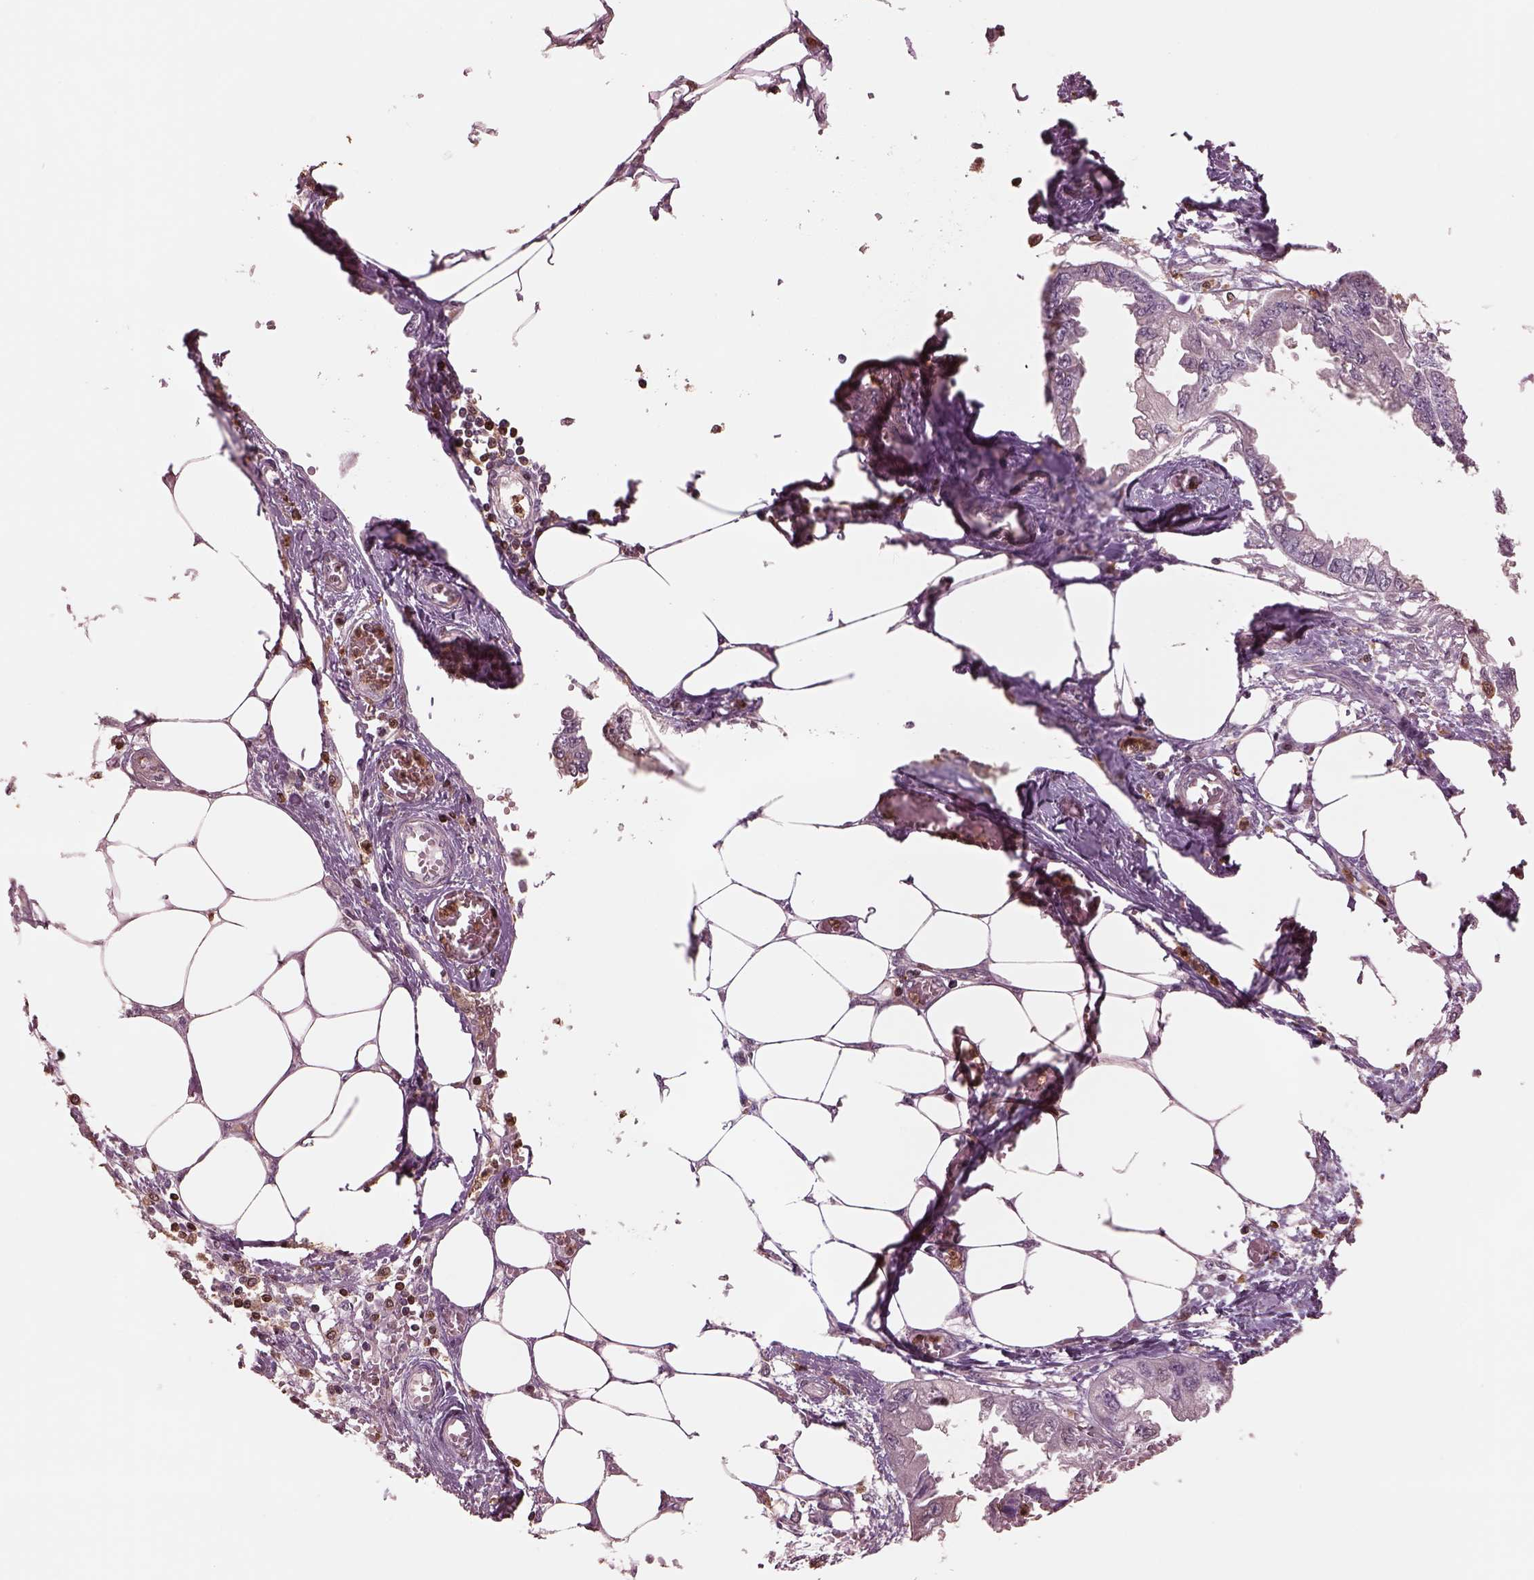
{"staining": {"intensity": "negative", "quantity": "none", "location": "none"}, "tissue": "endometrial cancer", "cell_type": "Tumor cells", "image_type": "cancer", "snomed": [{"axis": "morphology", "description": "Adenocarcinoma, NOS"}, {"axis": "morphology", "description": "Adenocarcinoma, metastatic, NOS"}, {"axis": "topography", "description": "Adipose tissue"}, {"axis": "topography", "description": "Endometrium"}], "caption": "Endometrial cancer was stained to show a protein in brown. There is no significant positivity in tumor cells.", "gene": "IL31RA", "patient": {"sex": "female", "age": 67}}